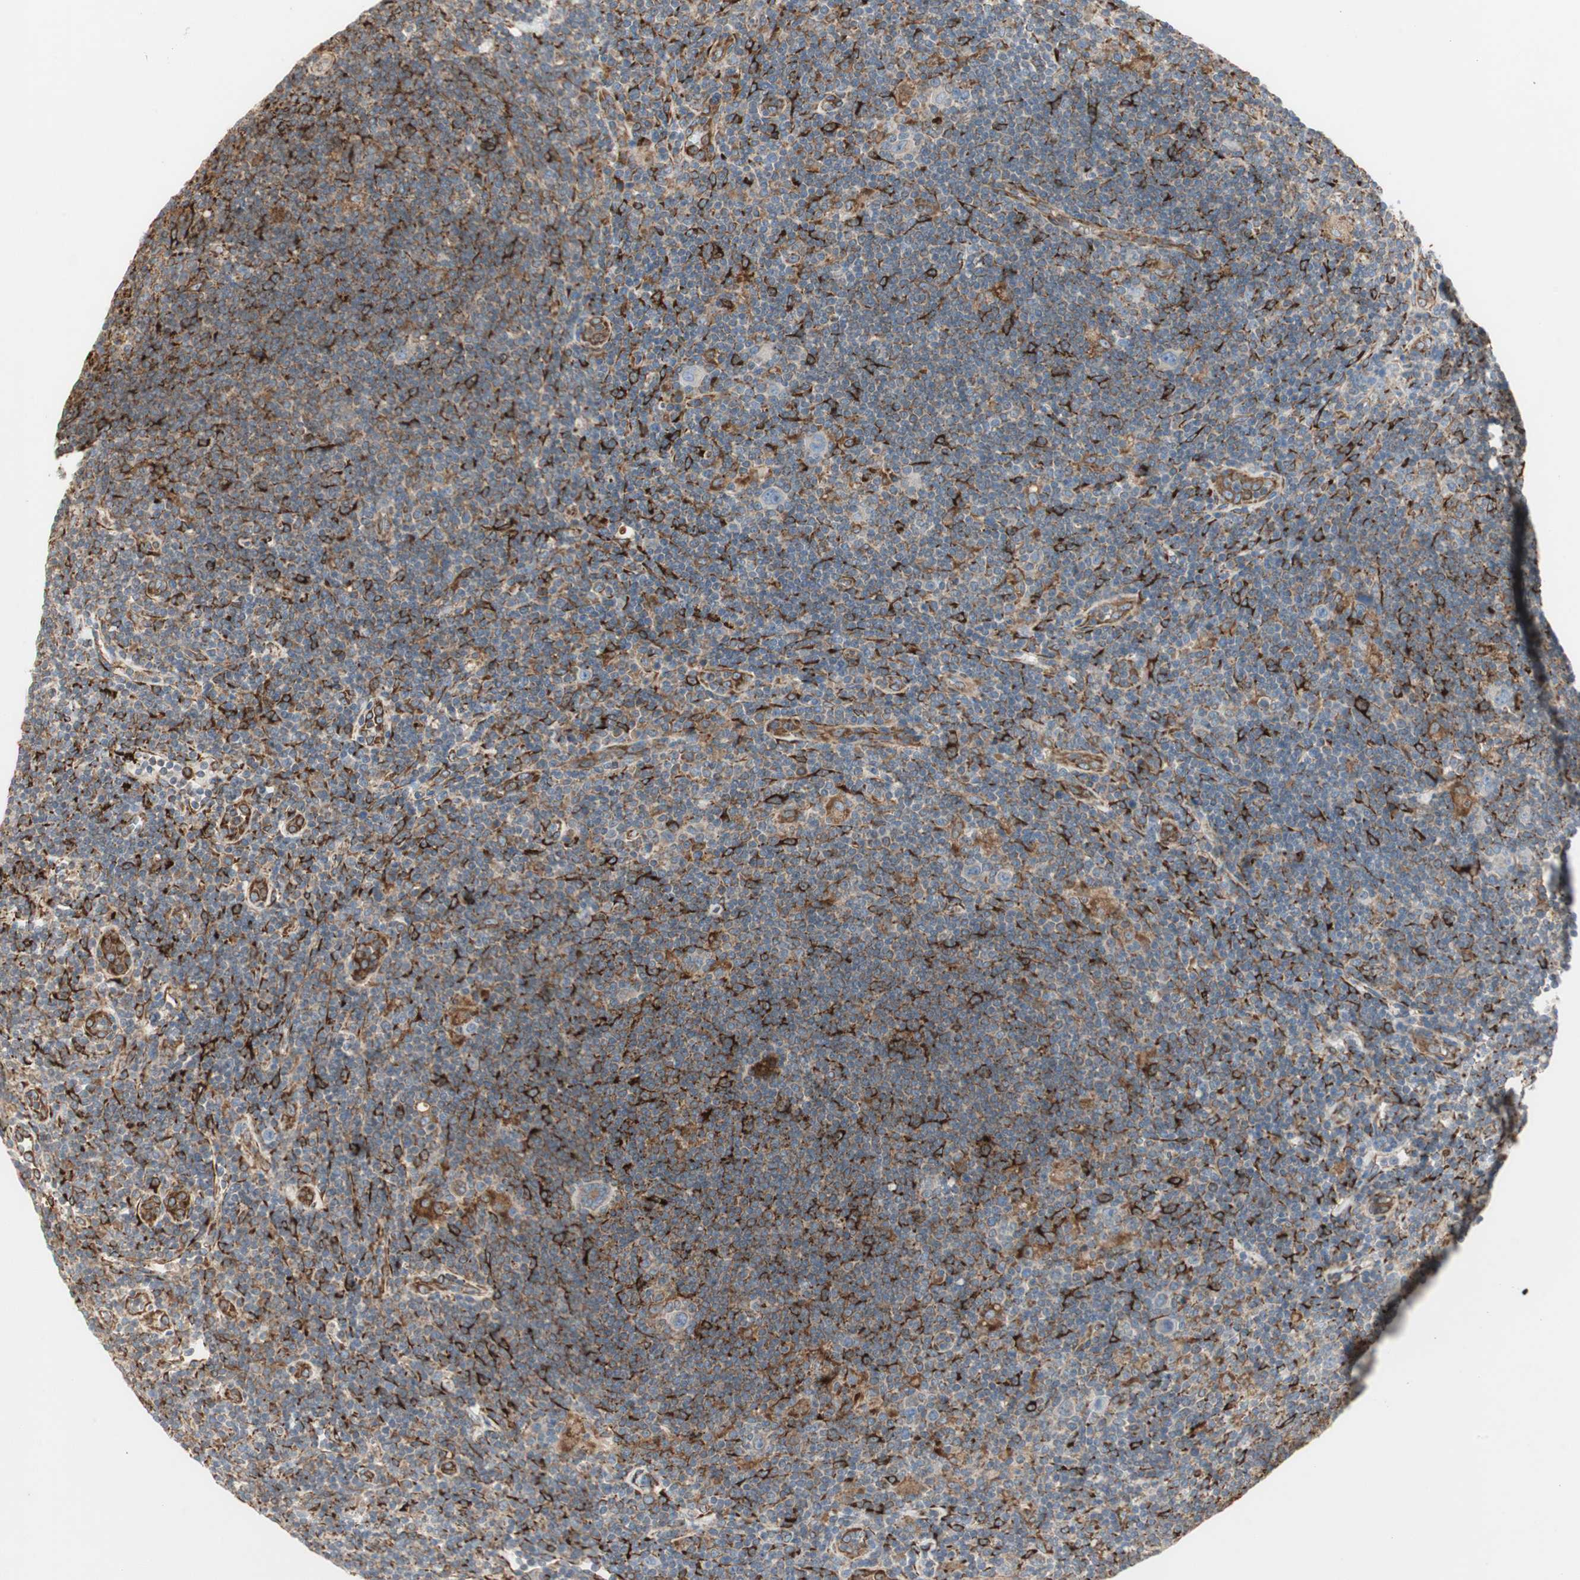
{"staining": {"intensity": "strong", "quantity": ">75%", "location": "cytoplasmic/membranous"}, "tissue": "lymphoma", "cell_type": "Tumor cells", "image_type": "cancer", "snomed": [{"axis": "morphology", "description": "Hodgkin's disease, NOS"}, {"axis": "topography", "description": "Lymph node"}], "caption": "A high-resolution histopathology image shows IHC staining of Hodgkin's disease, which reveals strong cytoplasmic/membranous positivity in about >75% of tumor cells.", "gene": "H6PD", "patient": {"sex": "female", "age": 57}}